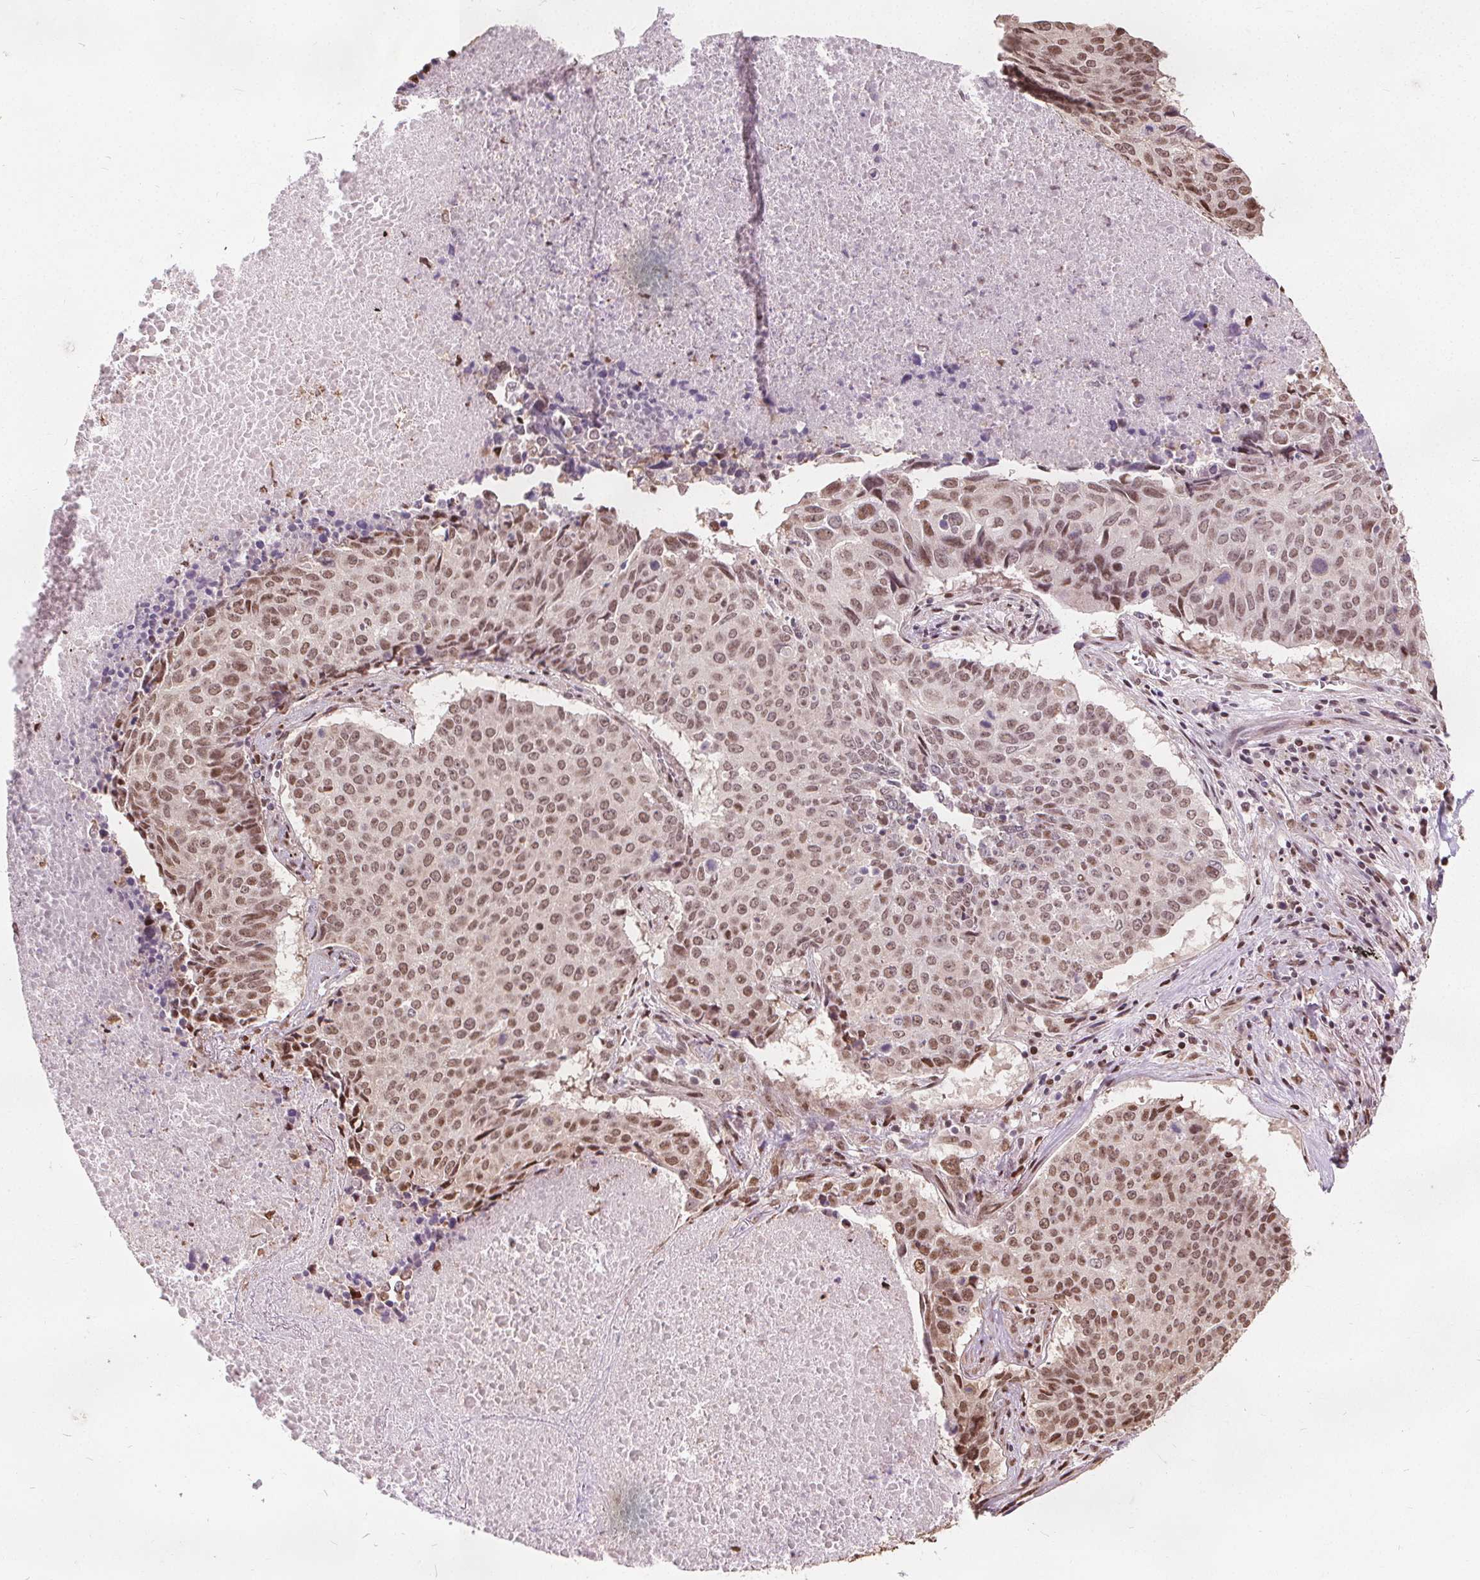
{"staining": {"intensity": "moderate", "quantity": ">75%", "location": "nuclear"}, "tissue": "lung cancer", "cell_type": "Tumor cells", "image_type": "cancer", "snomed": [{"axis": "morphology", "description": "Normal tissue, NOS"}, {"axis": "morphology", "description": "Squamous cell carcinoma, NOS"}, {"axis": "topography", "description": "Bronchus"}, {"axis": "topography", "description": "Lung"}], "caption": "A micrograph of human lung squamous cell carcinoma stained for a protein reveals moderate nuclear brown staining in tumor cells.", "gene": "ISLR2", "patient": {"sex": "male", "age": 64}}